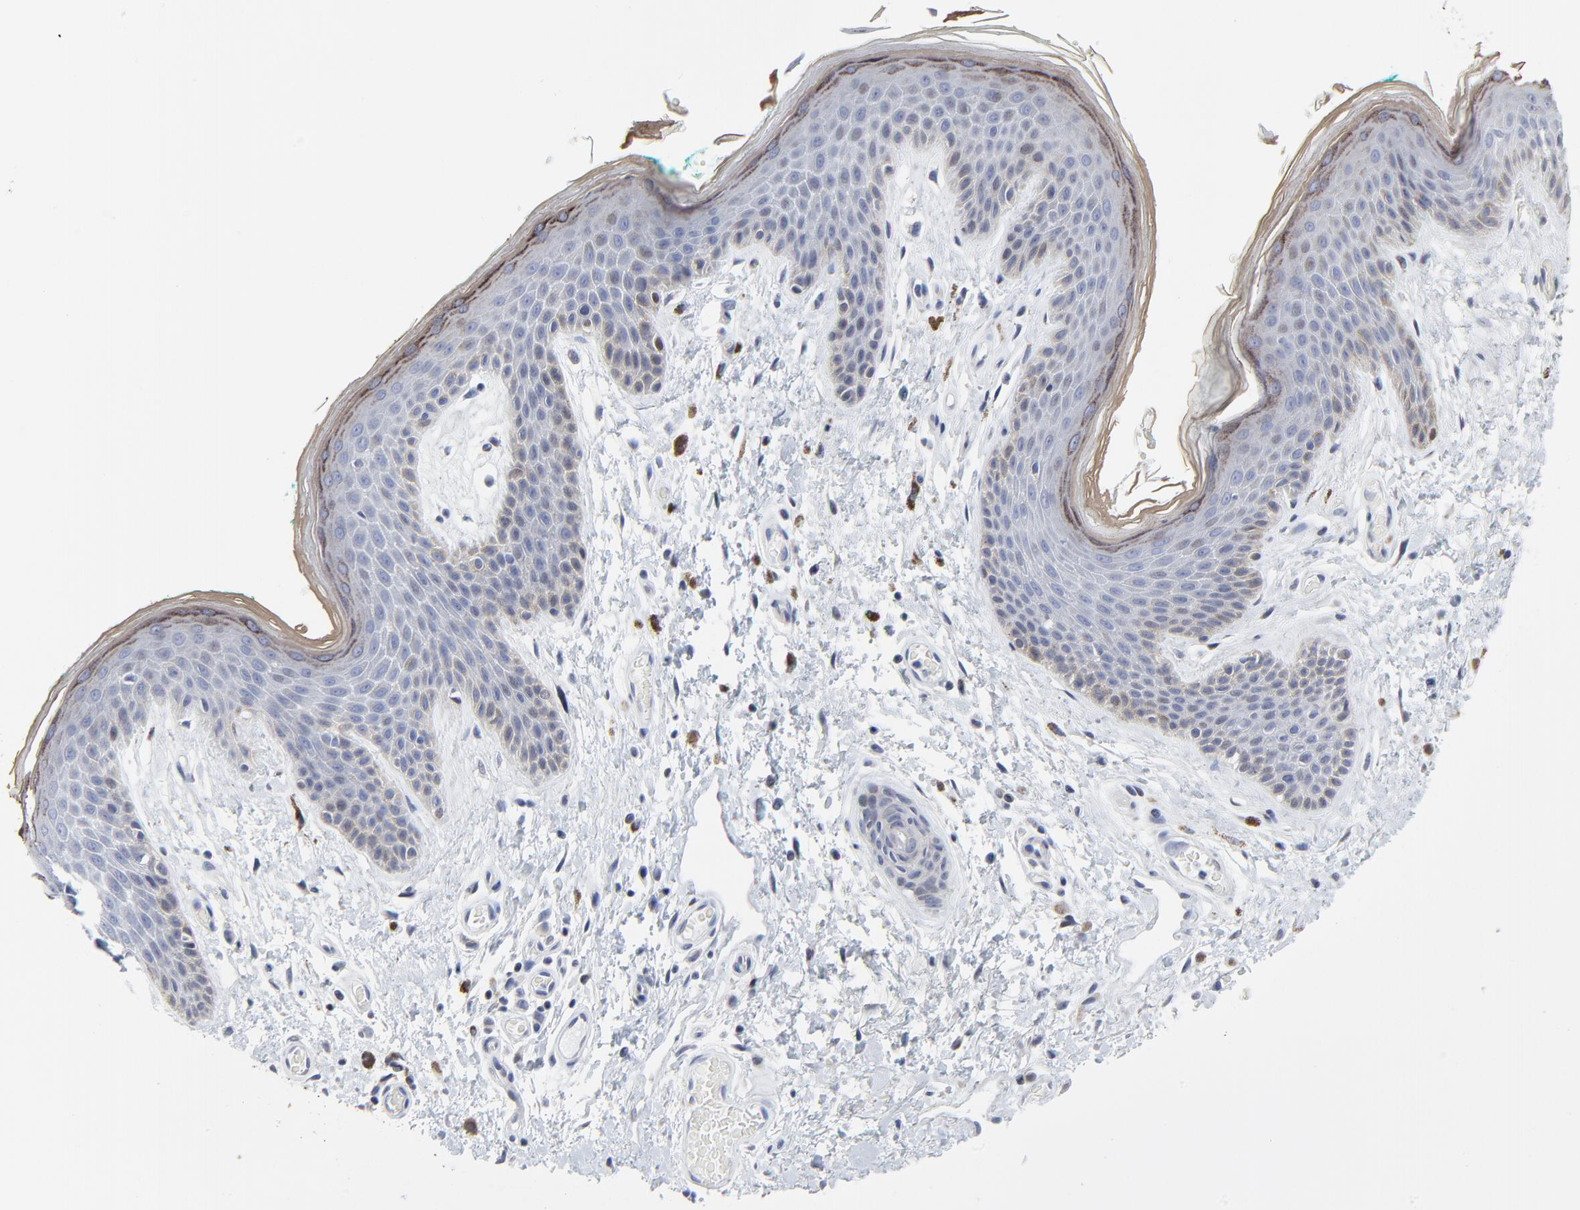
{"staining": {"intensity": "moderate", "quantity": "<25%", "location": "cytoplasmic/membranous"}, "tissue": "skin", "cell_type": "Epidermal cells", "image_type": "normal", "snomed": [{"axis": "morphology", "description": "Normal tissue, NOS"}, {"axis": "topography", "description": "Anal"}], "caption": "Skin stained for a protein (brown) displays moderate cytoplasmic/membranous positive positivity in approximately <25% of epidermal cells.", "gene": "LNX1", "patient": {"sex": "male", "age": 74}}